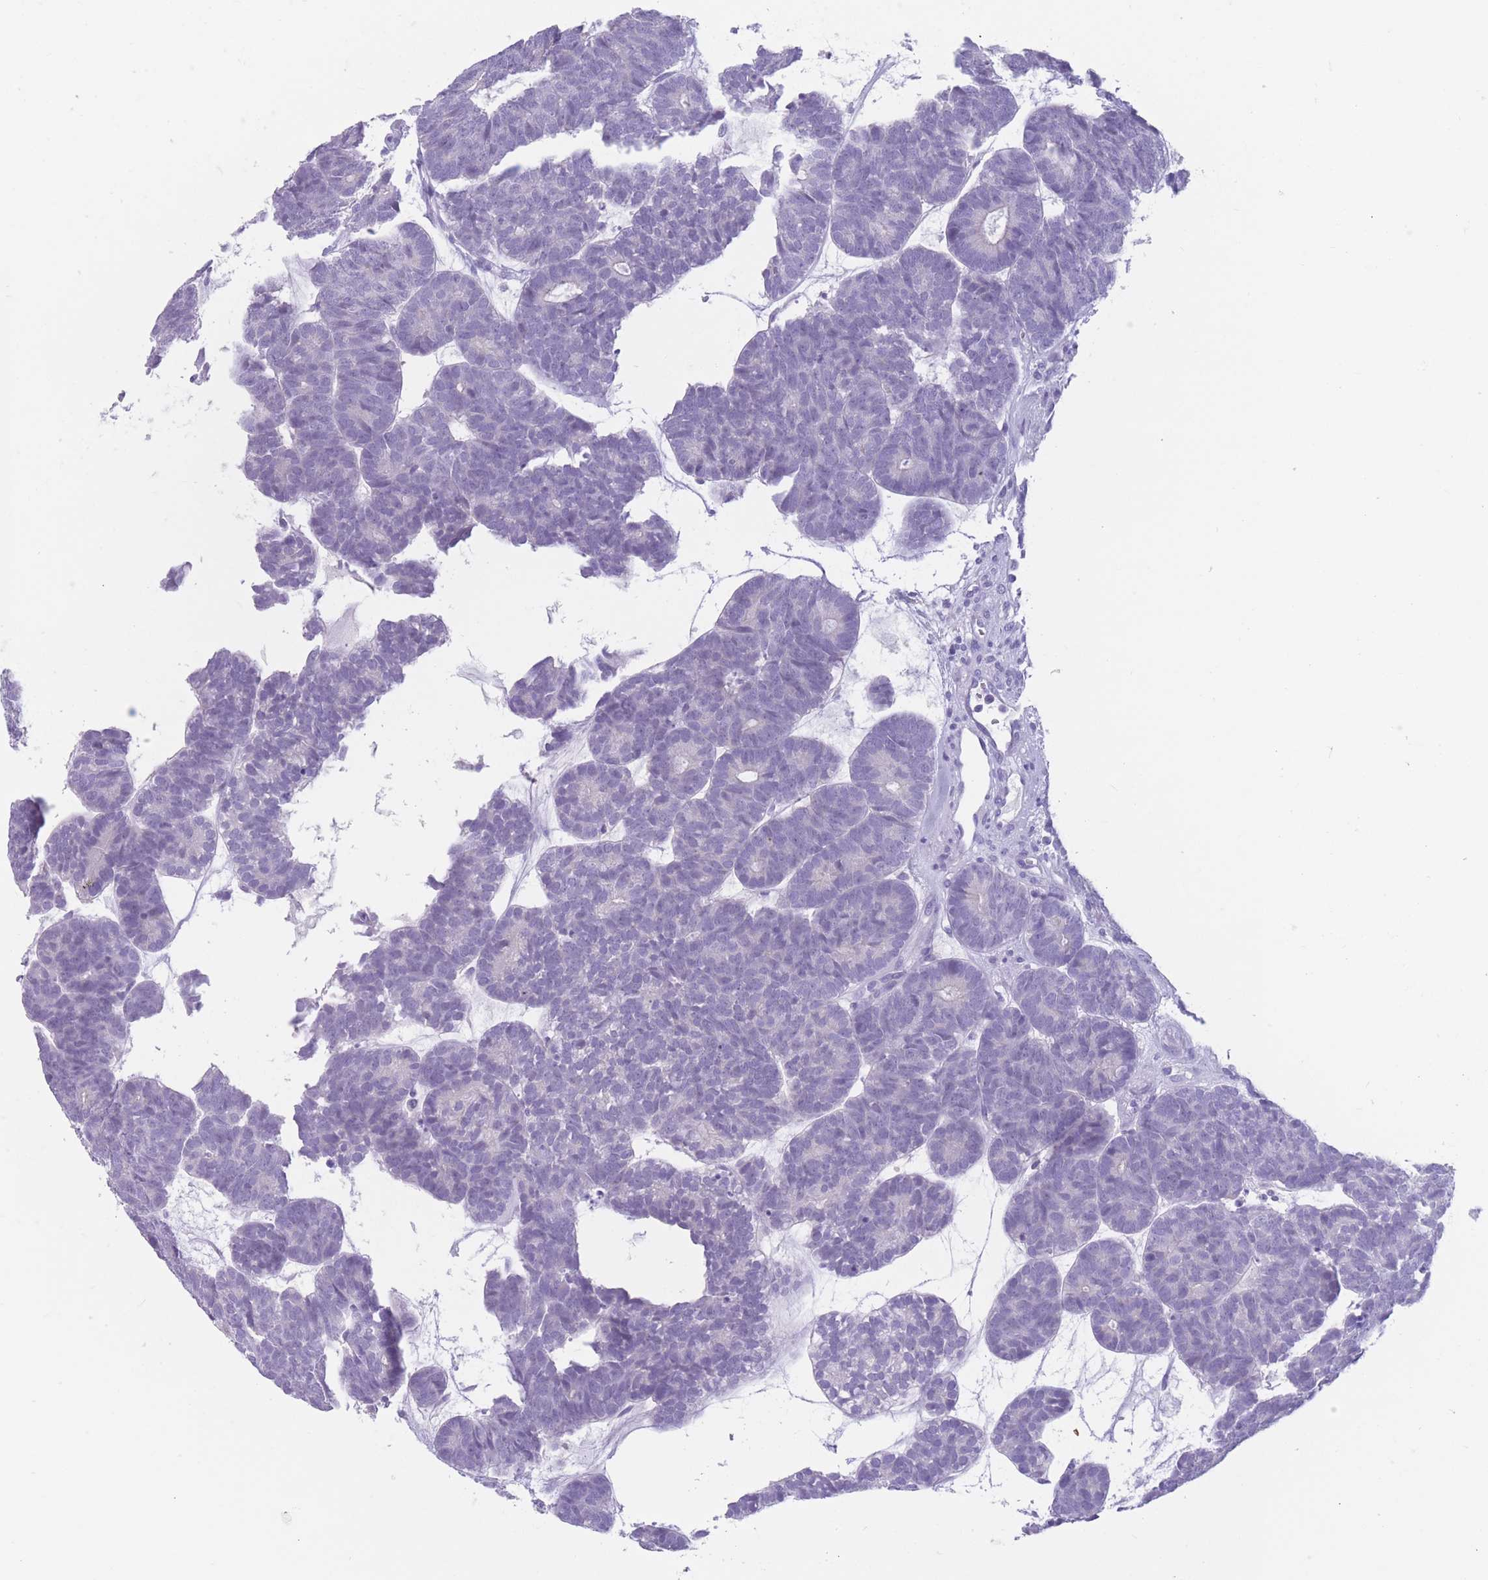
{"staining": {"intensity": "negative", "quantity": "none", "location": "none"}, "tissue": "head and neck cancer", "cell_type": "Tumor cells", "image_type": "cancer", "snomed": [{"axis": "morphology", "description": "Adenocarcinoma, NOS"}, {"axis": "topography", "description": "Head-Neck"}], "caption": "This is an immunohistochemistry (IHC) histopathology image of human head and neck adenocarcinoma. There is no positivity in tumor cells.", "gene": "DPYD", "patient": {"sex": "female", "age": 81}}